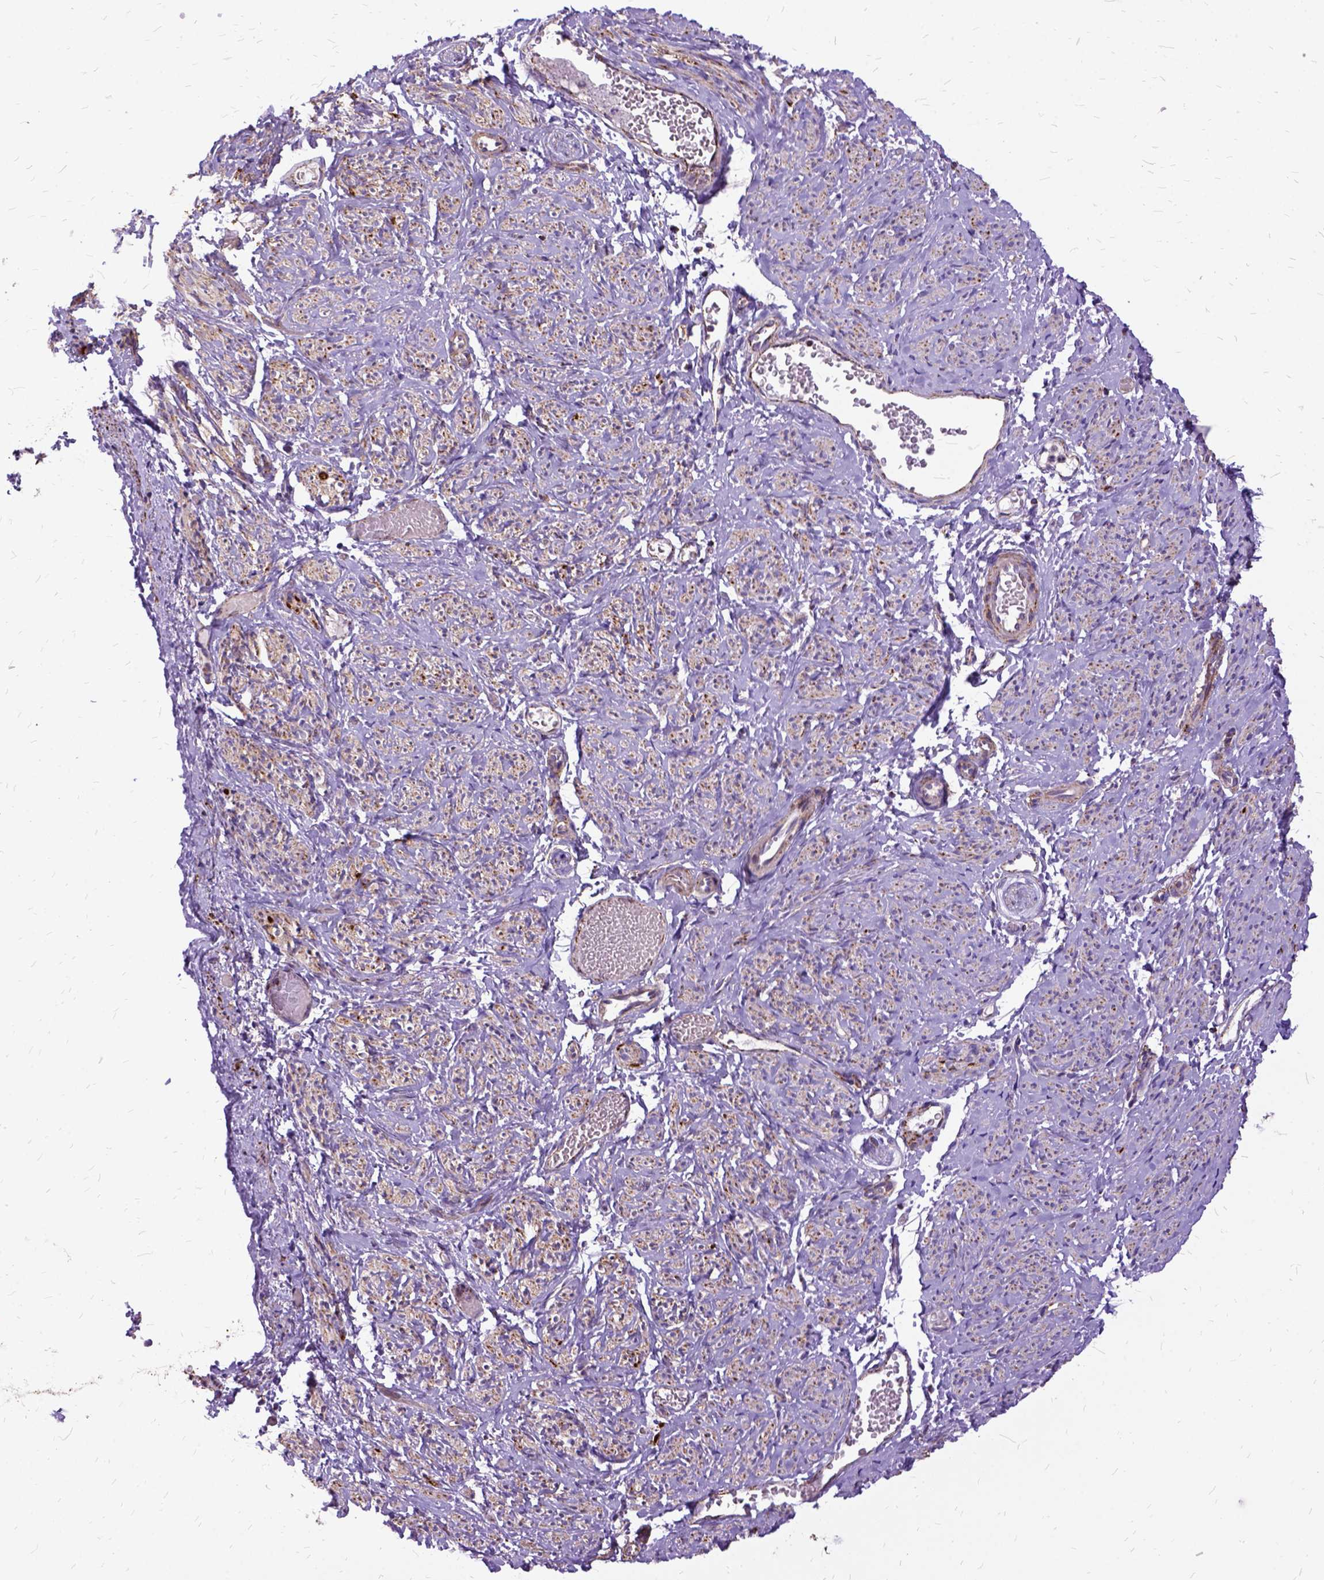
{"staining": {"intensity": "moderate", "quantity": ">75%", "location": "cytoplasmic/membranous"}, "tissue": "smooth muscle", "cell_type": "Smooth muscle cells", "image_type": "normal", "snomed": [{"axis": "morphology", "description": "Normal tissue, NOS"}, {"axis": "topography", "description": "Smooth muscle"}], "caption": "Protein staining of unremarkable smooth muscle displays moderate cytoplasmic/membranous positivity in approximately >75% of smooth muscle cells. The staining was performed using DAB (3,3'-diaminobenzidine) to visualize the protein expression in brown, while the nuclei were stained in blue with hematoxylin (Magnification: 20x).", "gene": "OXCT1", "patient": {"sex": "female", "age": 65}}